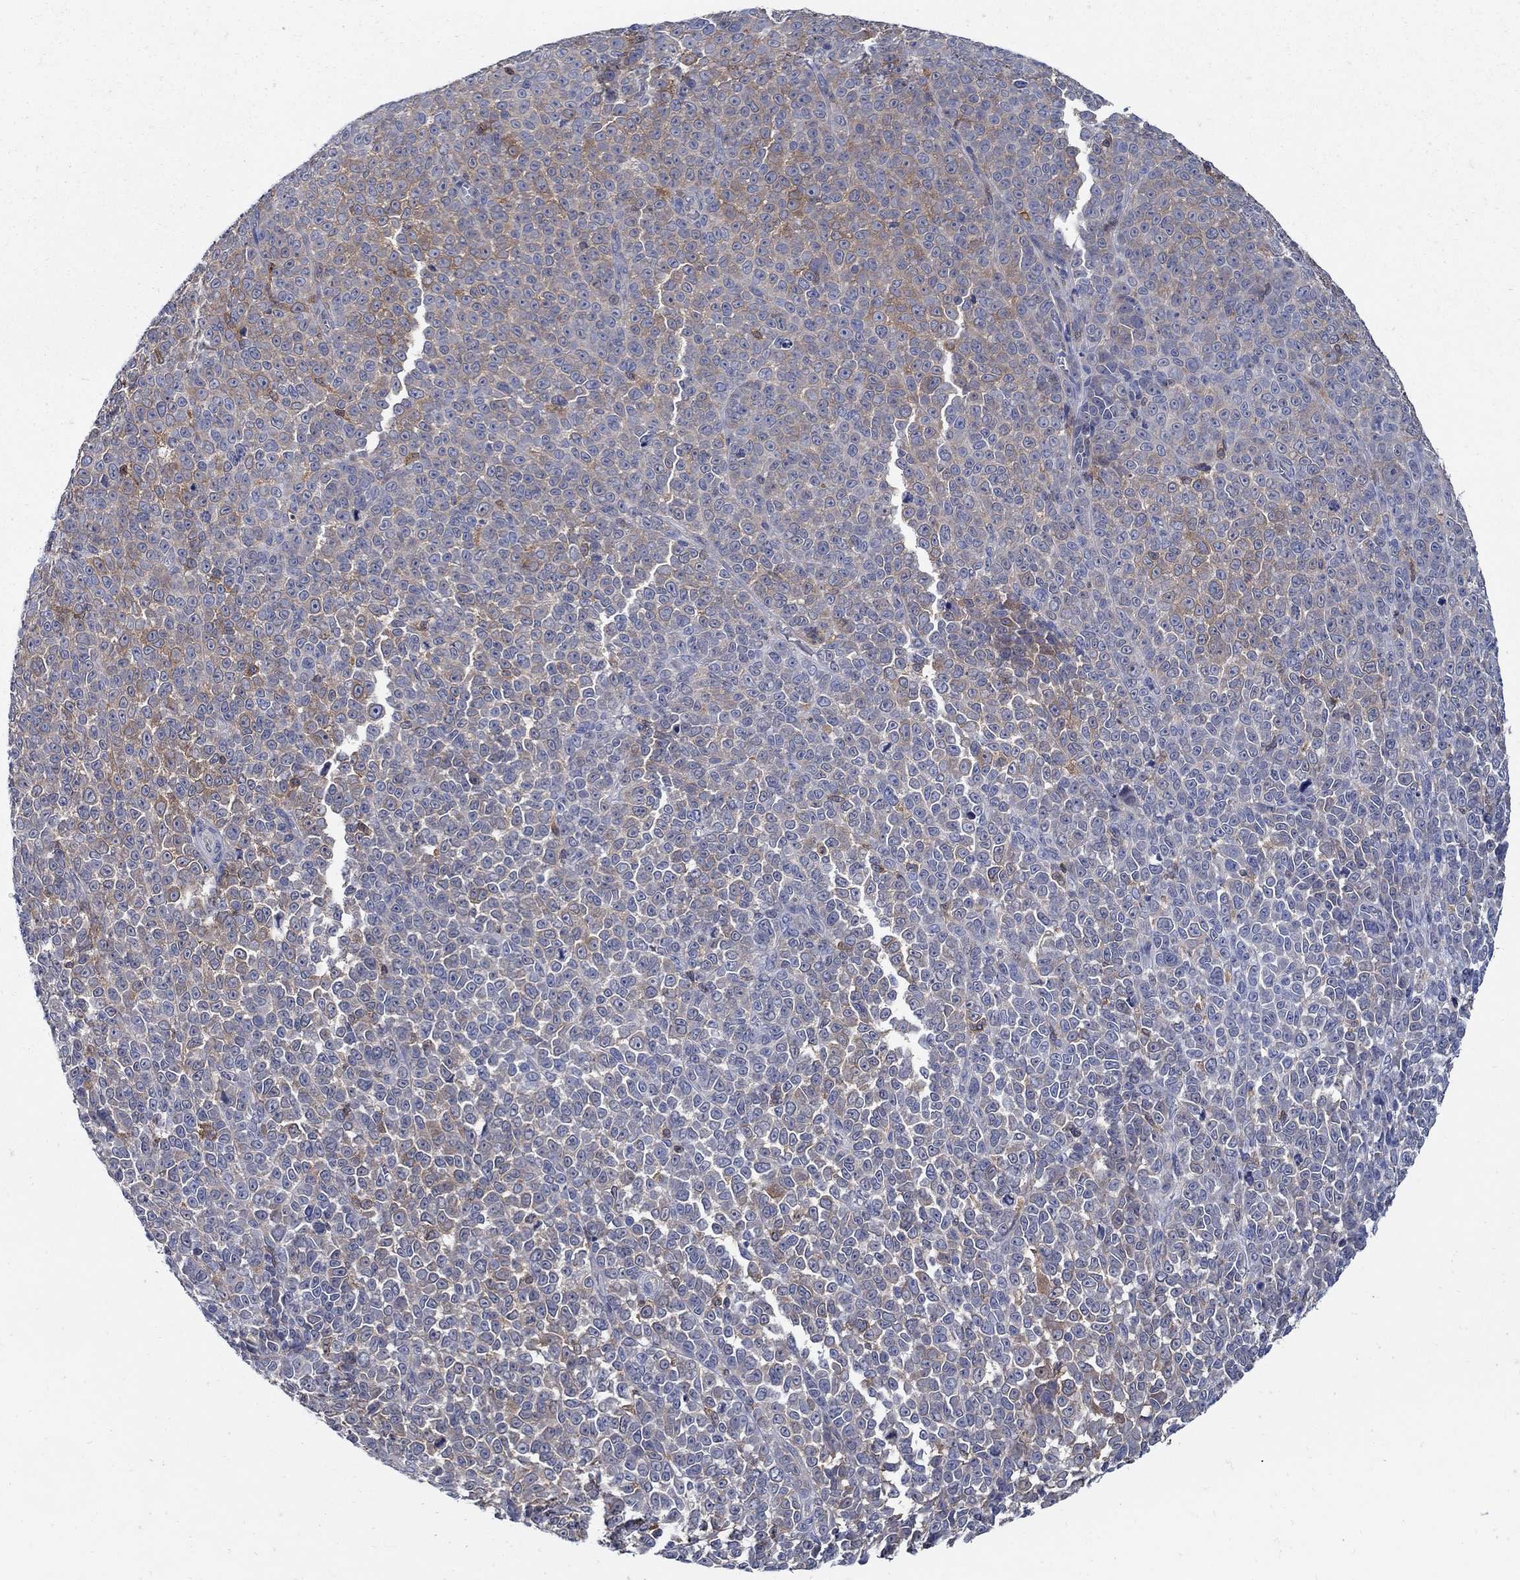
{"staining": {"intensity": "moderate", "quantity": "<25%", "location": "cytoplasmic/membranous"}, "tissue": "melanoma", "cell_type": "Tumor cells", "image_type": "cancer", "snomed": [{"axis": "morphology", "description": "Malignant melanoma, NOS"}, {"axis": "topography", "description": "Skin"}], "caption": "This photomicrograph demonstrates IHC staining of malignant melanoma, with low moderate cytoplasmic/membranous expression in about <25% of tumor cells.", "gene": "MTHFR", "patient": {"sex": "female", "age": 95}}